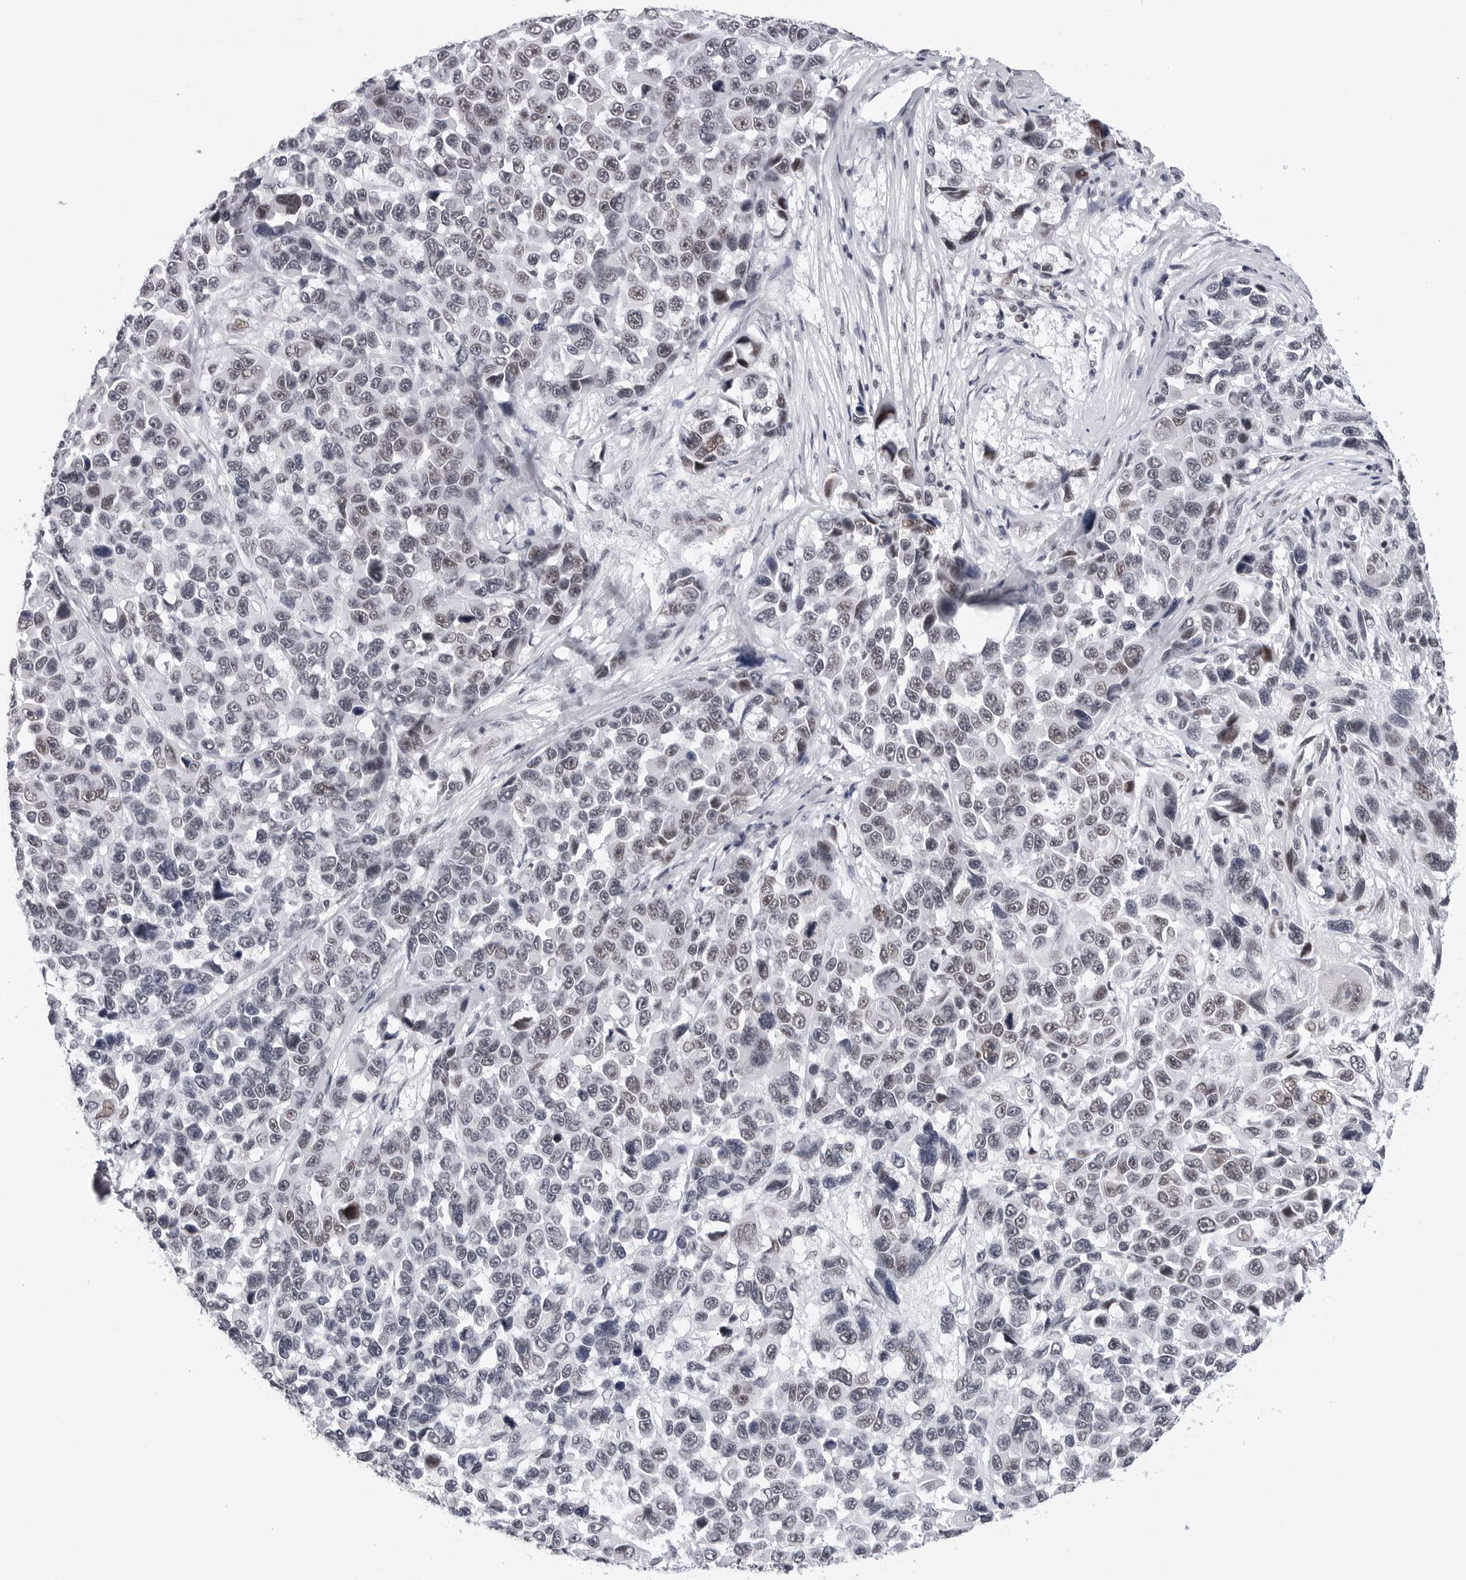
{"staining": {"intensity": "weak", "quantity": "<25%", "location": "nuclear"}, "tissue": "melanoma", "cell_type": "Tumor cells", "image_type": "cancer", "snomed": [{"axis": "morphology", "description": "Malignant melanoma, NOS"}, {"axis": "topography", "description": "Skin"}], "caption": "An IHC photomicrograph of malignant melanoma is shown. There is no staining in tumor cells of malignant melanoma.", "gene": "SF3B4", "patient": {"sex": "male", "age": 53}}